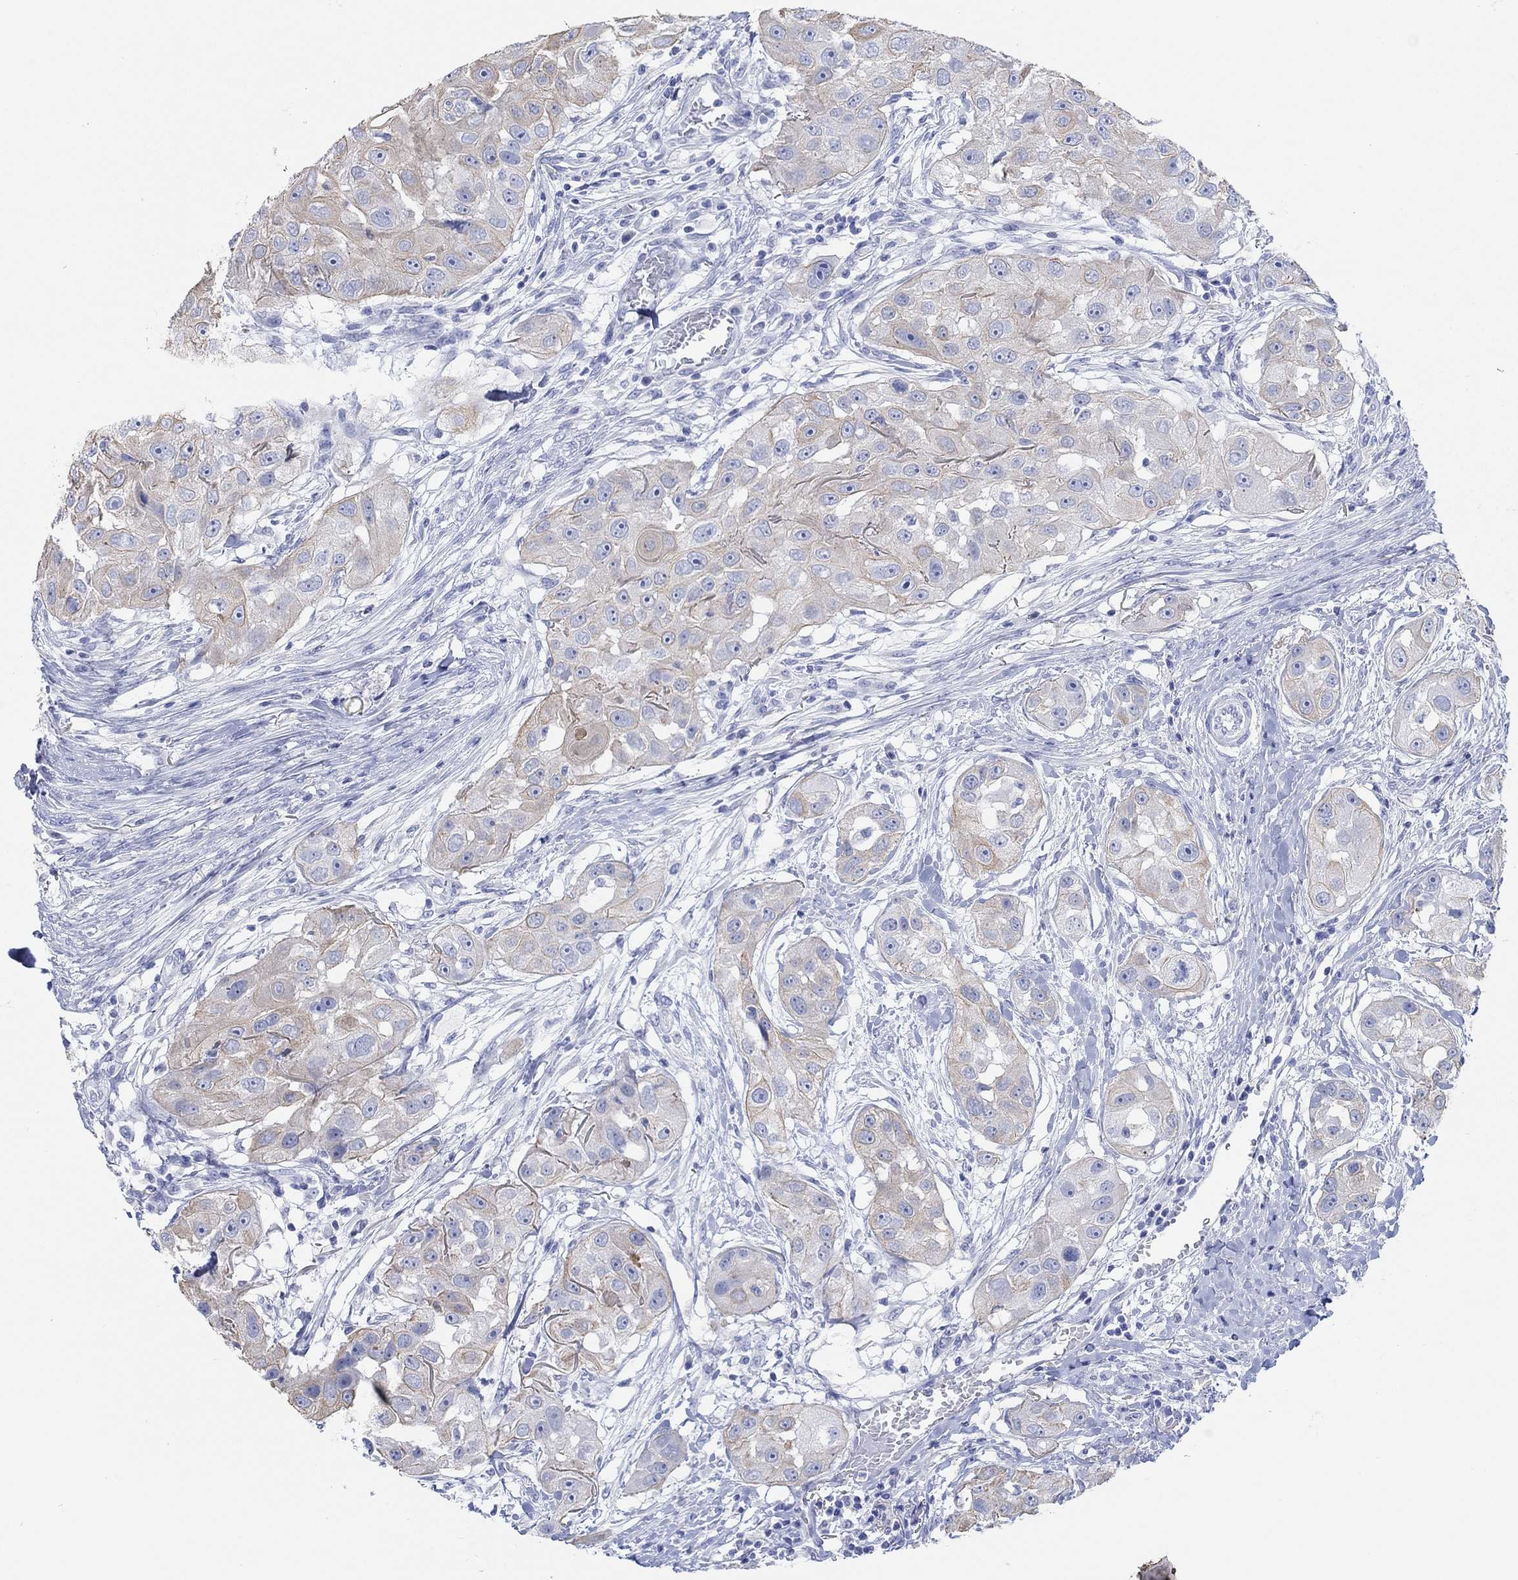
{"staining": {"intensity": "weak", "quantity": "25%-75%", "location": "cytoplasmic/membranous"}, "tissue": "head and neck cancer", "cell_type": "Tumor cells", "image_type": "cancer", "snomed": [{"axis": "morphology", "description": "Squamous cell carcinoma, NOS"}, {"axis": "topography", "description": "Head-Neck"}], "caption": "Head and neck cancer (squamous cell carcinoma) stained with a protein marker demonstrates weak staining in tumor cells.", "gene": "AK8", "patient": {"sex": "male", "age": 51}}